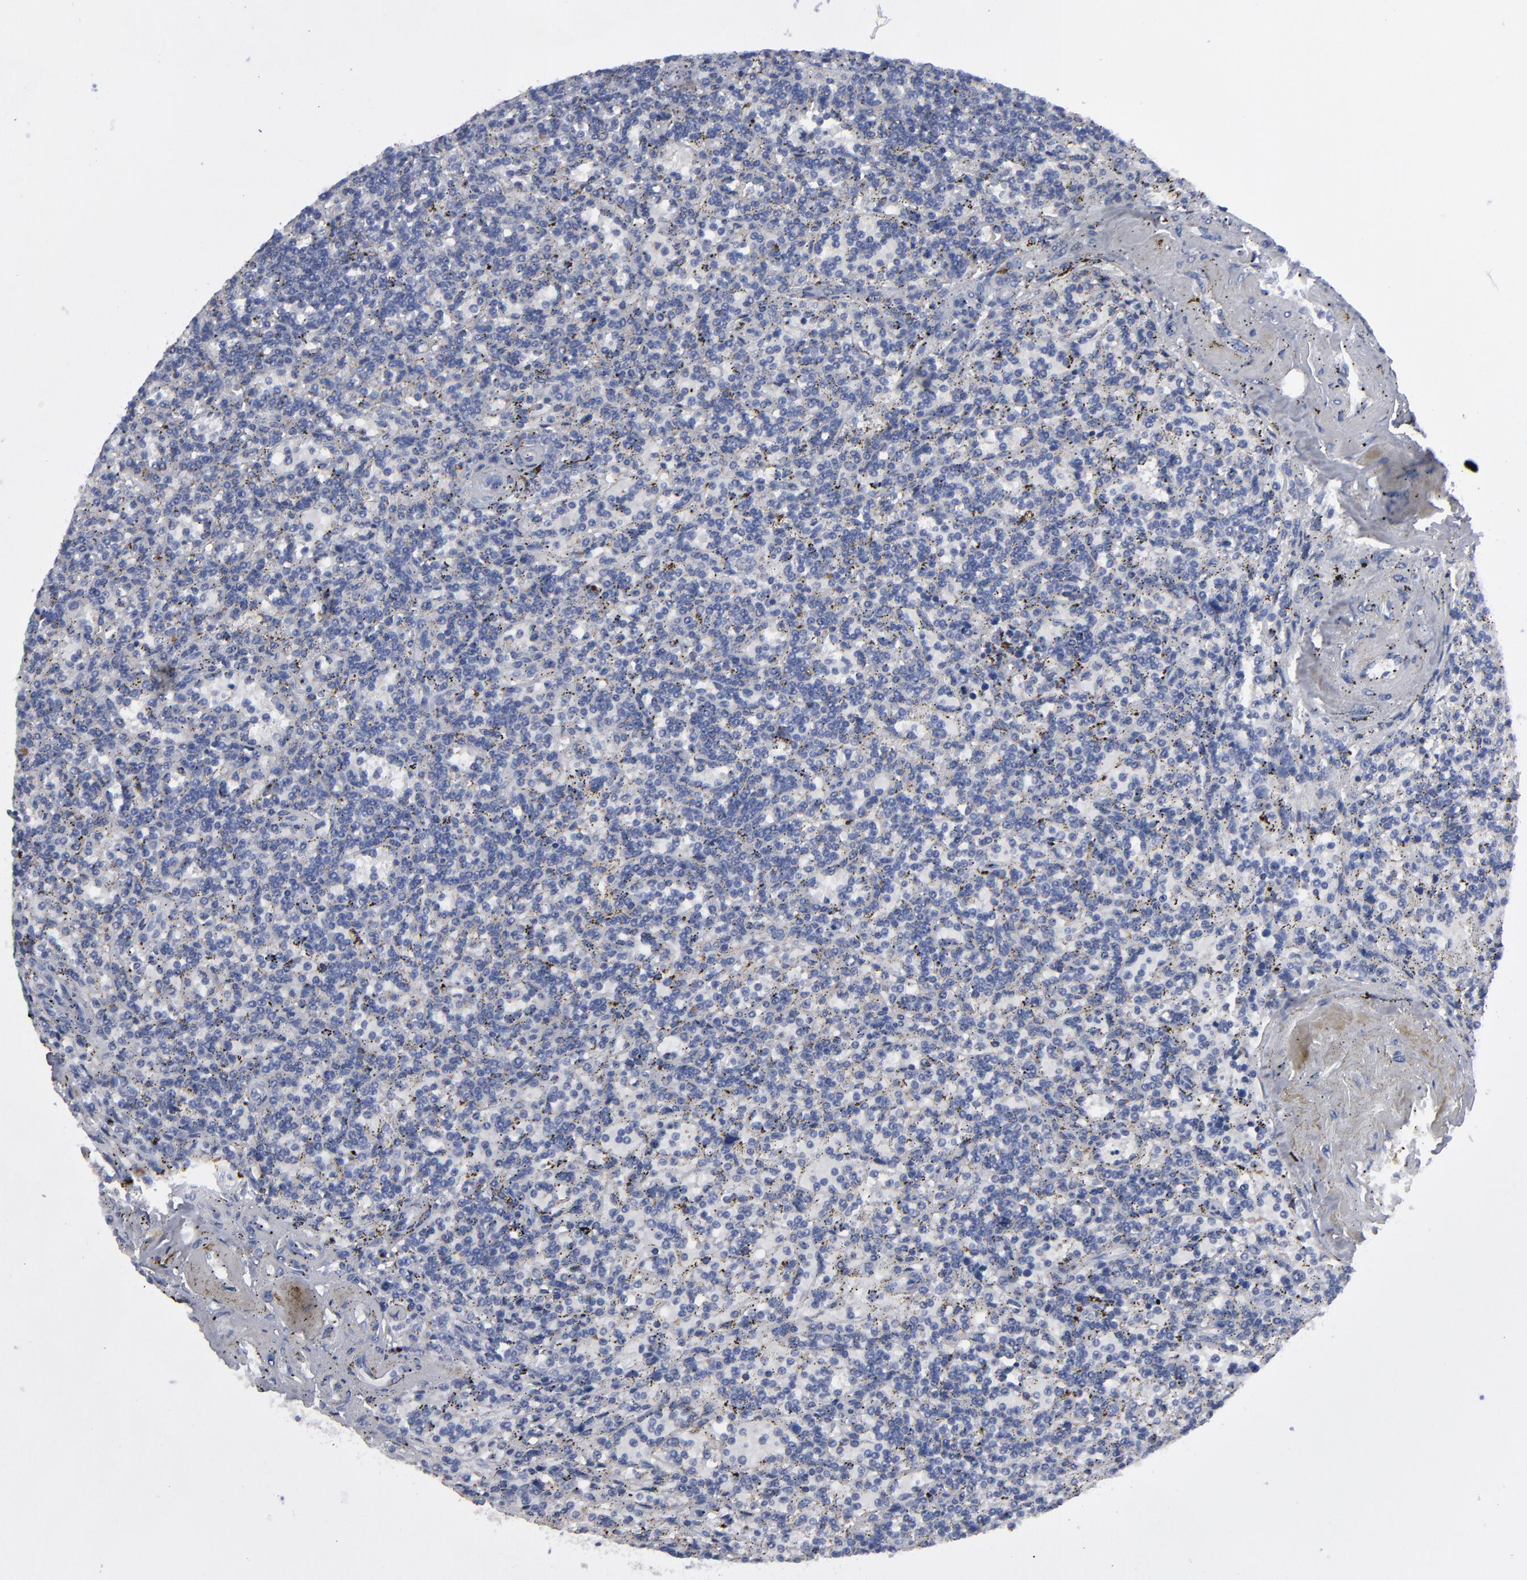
{"staining": {"intensity": "negative", "quantity": "none", "location": "none"}, "tissue": "lymphoma", "cell_type": "Tumor cells", "image_type": "cancer", "snomed": [{"axis": "morphology", "description": "Malignant lymphoma, non-Hodgkin's type, Low grade"}, {"axis": "topography", "description": "Spleen"}], "caption": "The histopathology image exhibits no staining of tumor cells in malignant lymphoma, non-Hodgkin's type (low-grade). The staining was performed using DAB (3,3'-diaminobenzidine) to visualize the protein expression in brown, while the nuclei were stained in blue with hematoxylin (Magnification: 20x).", "gene": "CCDC80", "patient": {"sex": "male", "age": 73}}